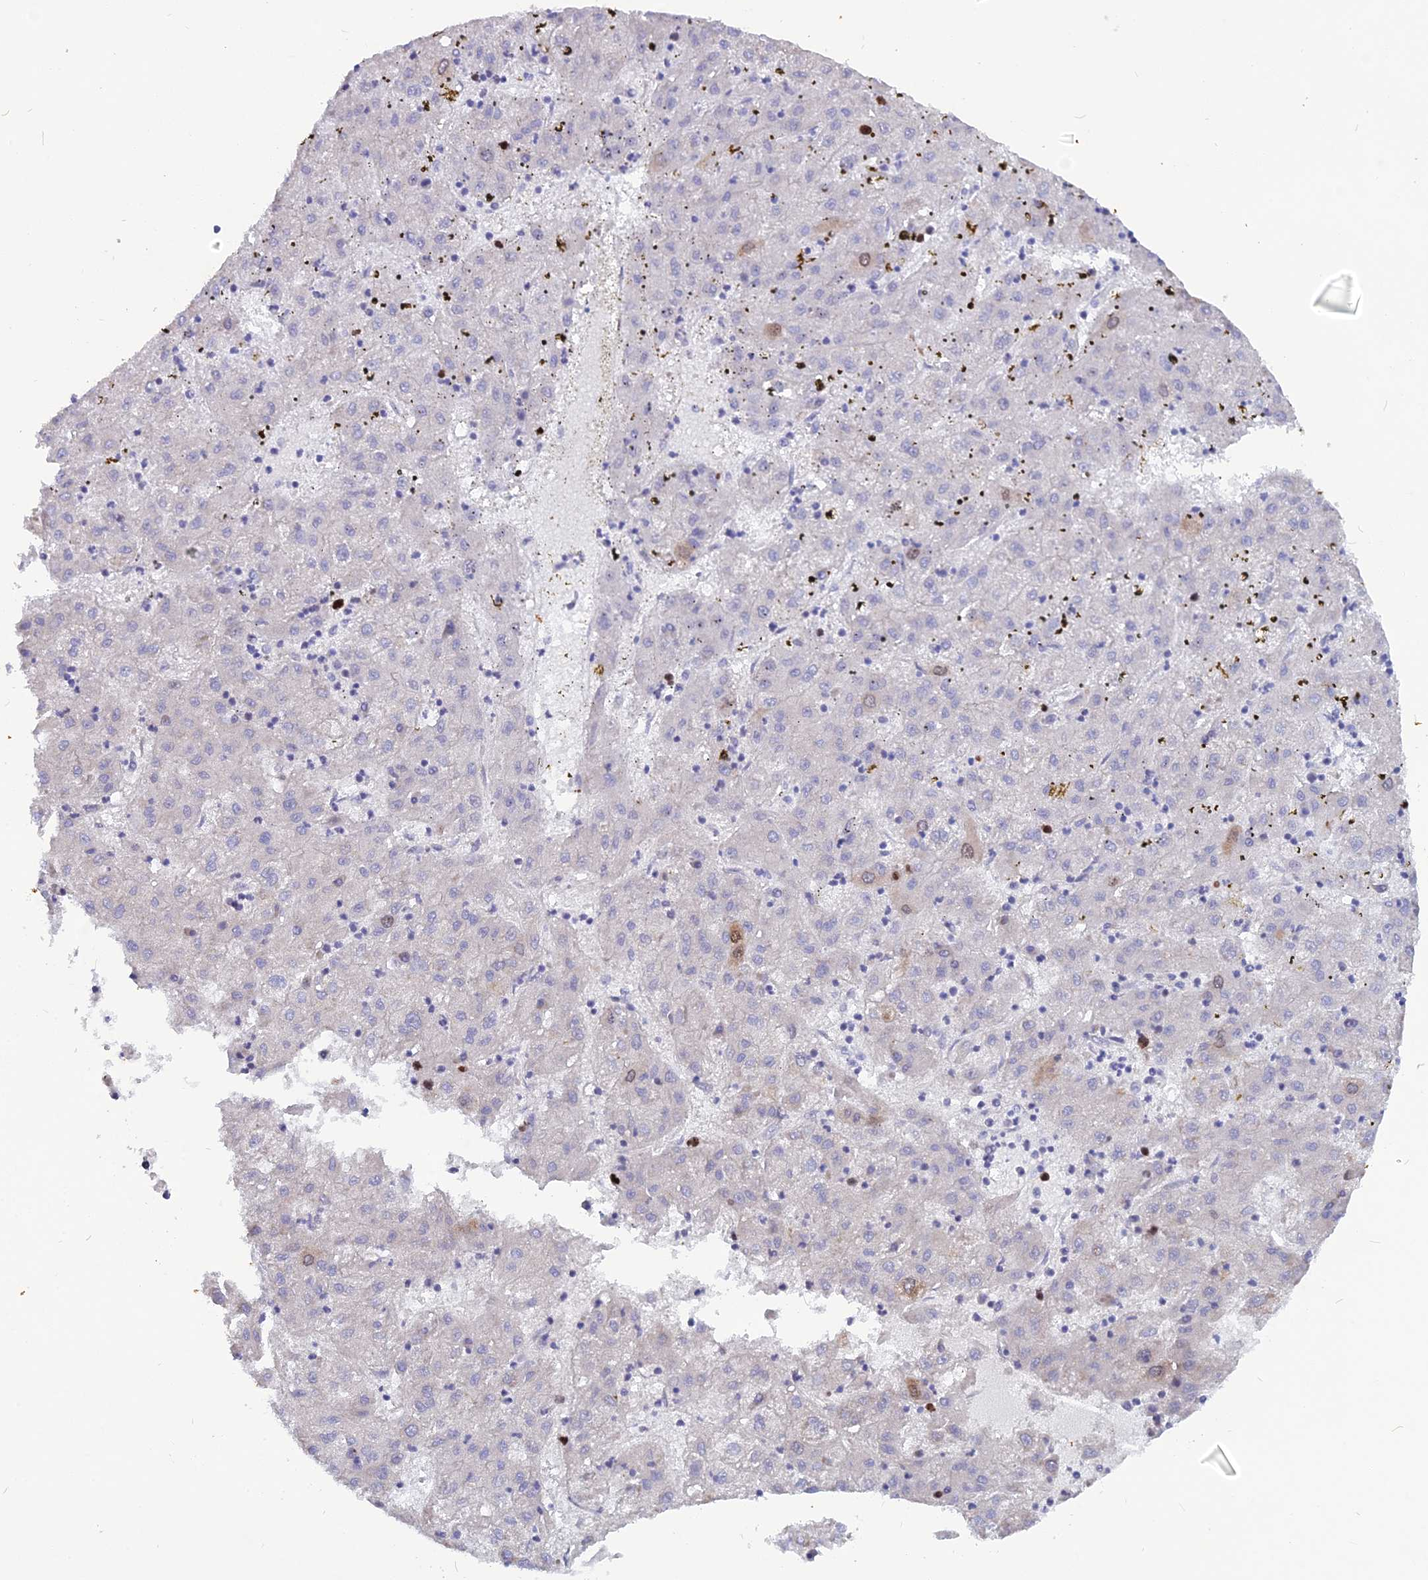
{"staining": {"intensity": "moderate", "quantity": "<25%", "location": "nuclear"}, "tissue": "liver cancer", "cell_type": "Tumor cells", "image_type": "cancer", "snomed": [{"axis": "morphology", "description": "Carcinoma, Hepatocellular, NOS"}, {"axis": "topography", "description": "Liver"}], "caption": "A brown stain shows moderate nuclear positivity of a protein in human liver cancer tumor cells.", "gene": "NUSAP1", "patient": {"sex": "male", "age": 72}}